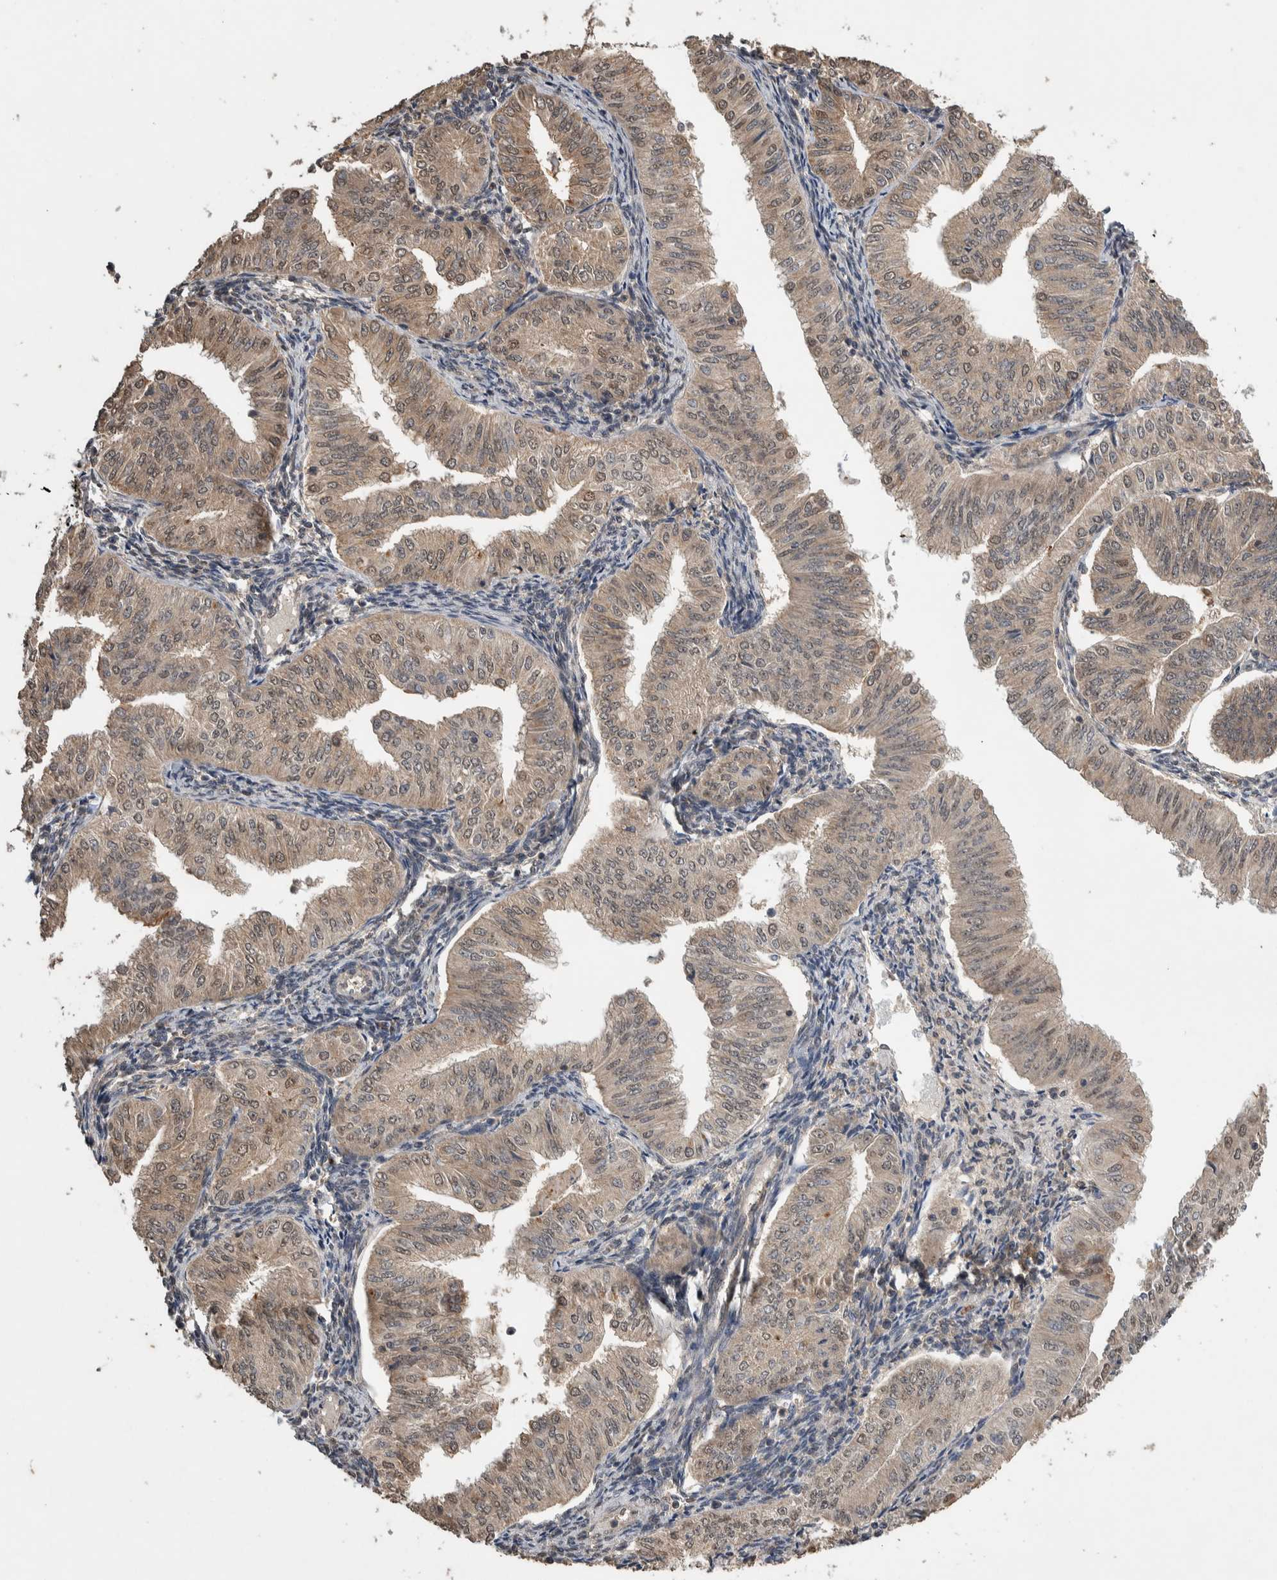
{"staining": {"intensity": "weak", "quantity": ">75%", "location": "cytoplasmic/membranous,nuclear"}, "tissue": "endometrial cancer", "cell_type": "Tumor cells", "image_type": "cancer", "snomed": [{"axis": "morphology", "description": "Normal tissue, NOS"}, {"axis": "morphology", "description": "Adenocarcinoma, NOS"}, {"axis": "topography", "description": "Endometrium"}], "caption": "Protein staining of endometrial cancer (adenocarcinoma) tissue exhibits weak cytoplasmic/membranous and nuclear staining in approximately >75% of tumor cells. Using DAB (3,3'-diaminobenzidine) (brown) and hematoxylin (blue) stains, captured at high magnification using brightfield microscopy.", "gene": "DVL2", "patient": {"sex": "female", "age": 53}}